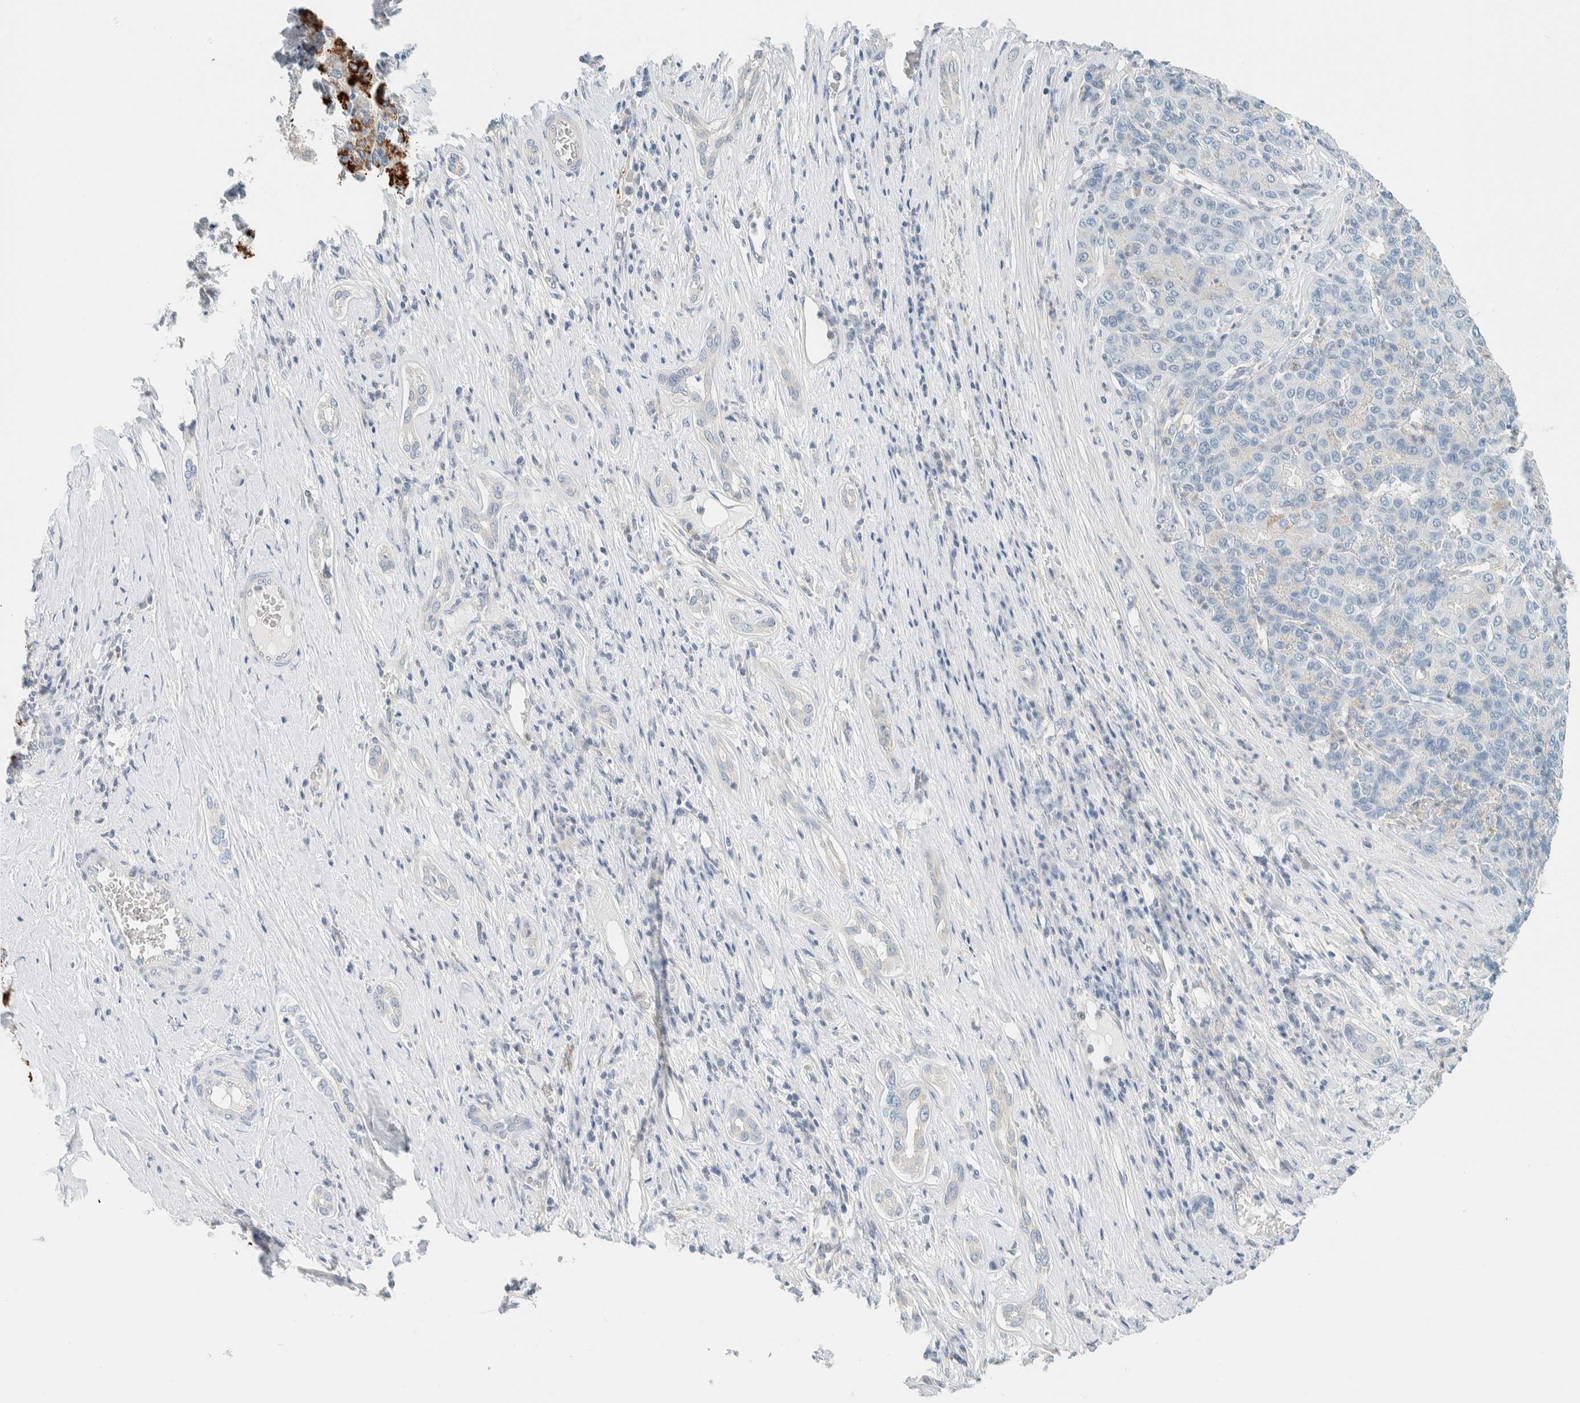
{"staining": {"intensity": "strong", "quantity": "<25%", "location": "cytoplasmic/membranous"}, "tissue": "liver cancer", "cell_type": "Tumor cells", "image_type": "cancer", "snomed": [{"axis": "morphology", "description": "Carcinoma, Hepatocellular, NOS"}, {"axis": "topography", "description": "Liver"}], "caption": "The photomicrograph displays staining of liver cancer, revealing strong cytoplasmic/membranous protein staining (brown color) within tumor cells. (Brightfield microscopy of DAB IHC at high magnification).", "gene": "NDE1", "patient": {"sex": "male", "age": 65}}